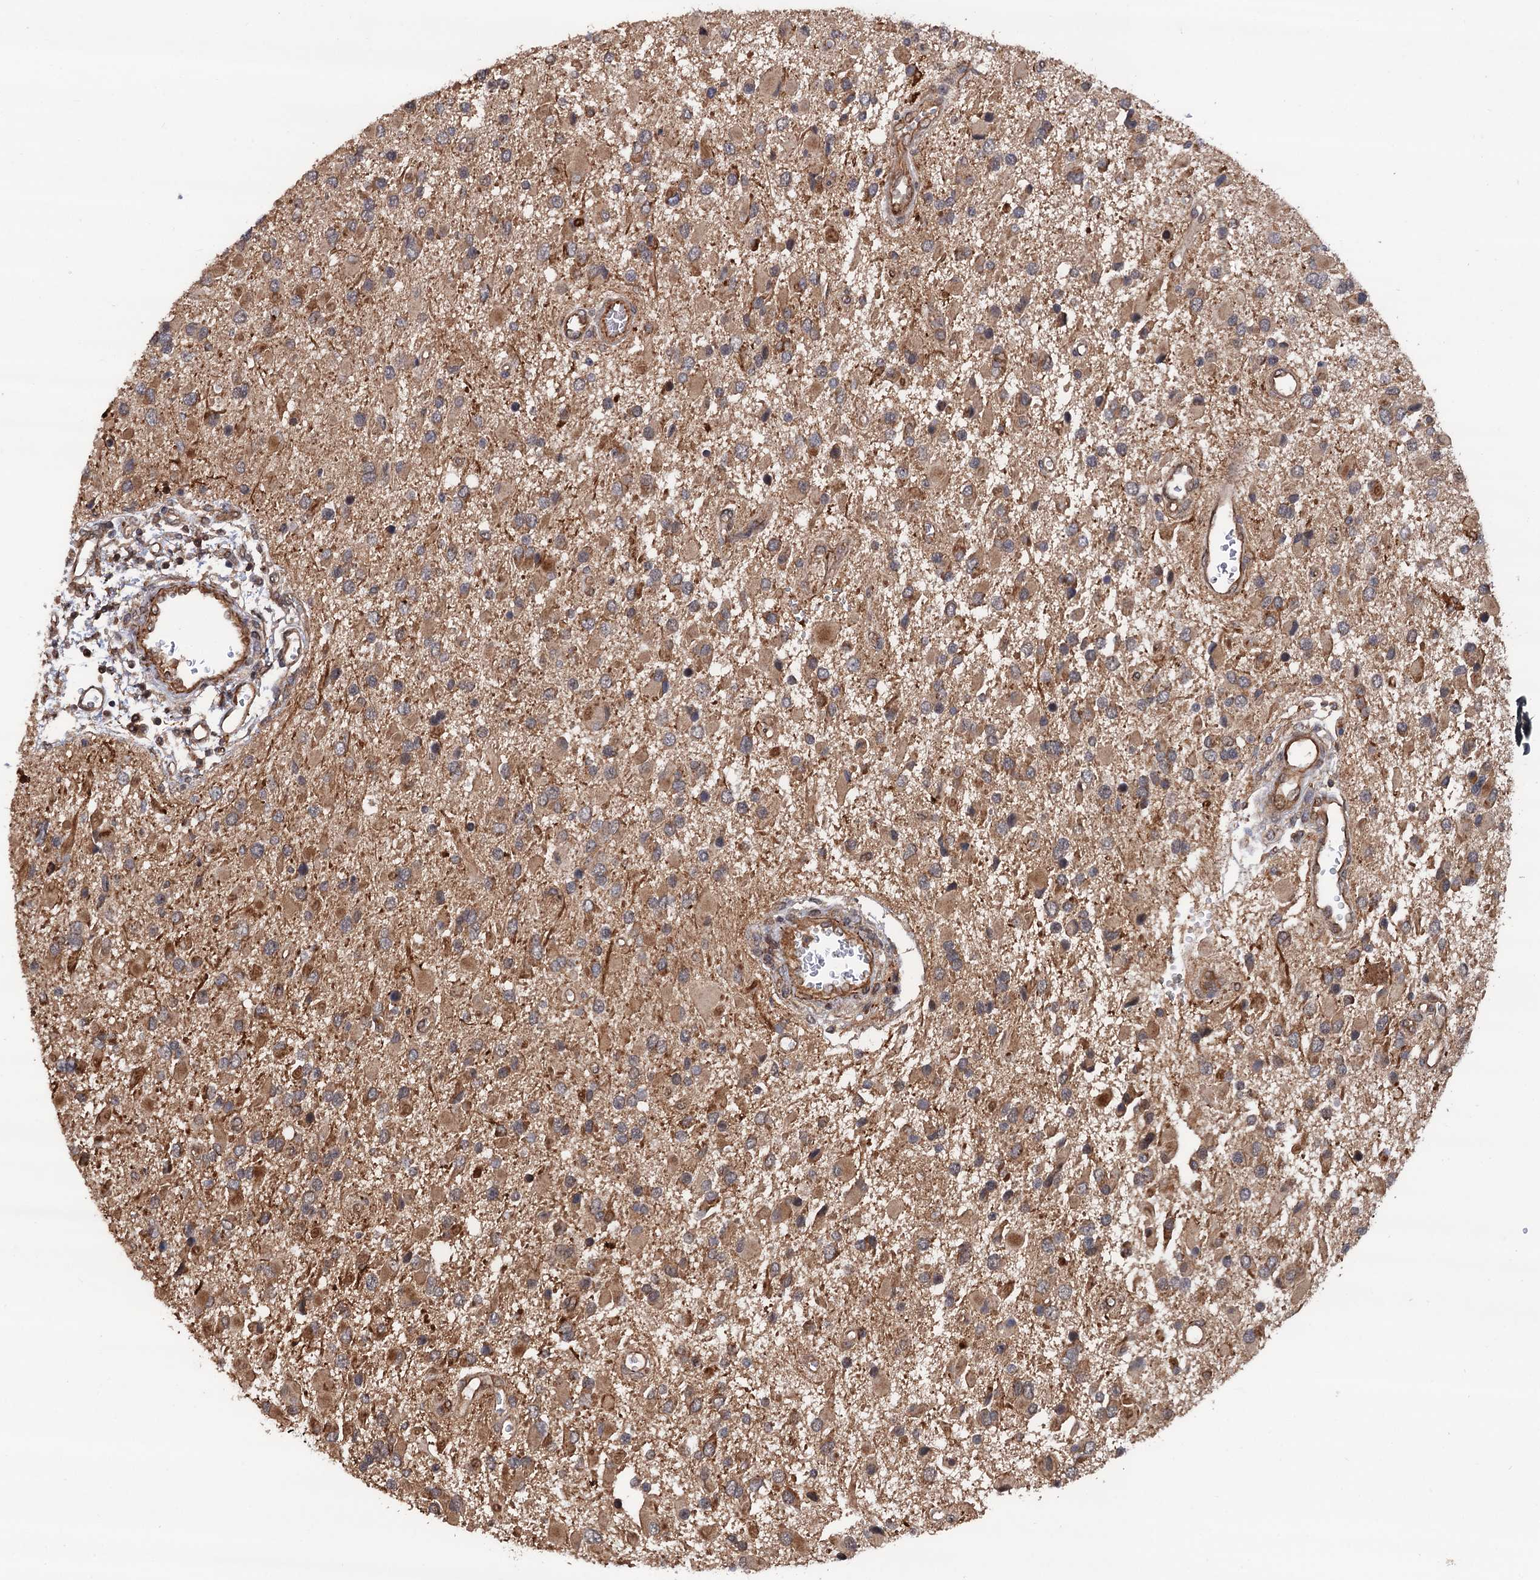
{"staining": {"intensity": "moderate", "quantity": ">75%", "location": "cytoplasmic/membranous"}, "tissue": "glioma", "cell_type": "Tumor cells", "image_type": "cancer", "snomed": [{"axis": "morphology", "description": "Glioma, malignant, High grade"}, {"axis": "topography", "description": "Brain"}], "caption": "Glioma stained for a protein shows moderate cytoplasmic/membranous positivity in tumor cells.", "gene": "FSIP1", "patient": {"sex": "male", "age": 53}}